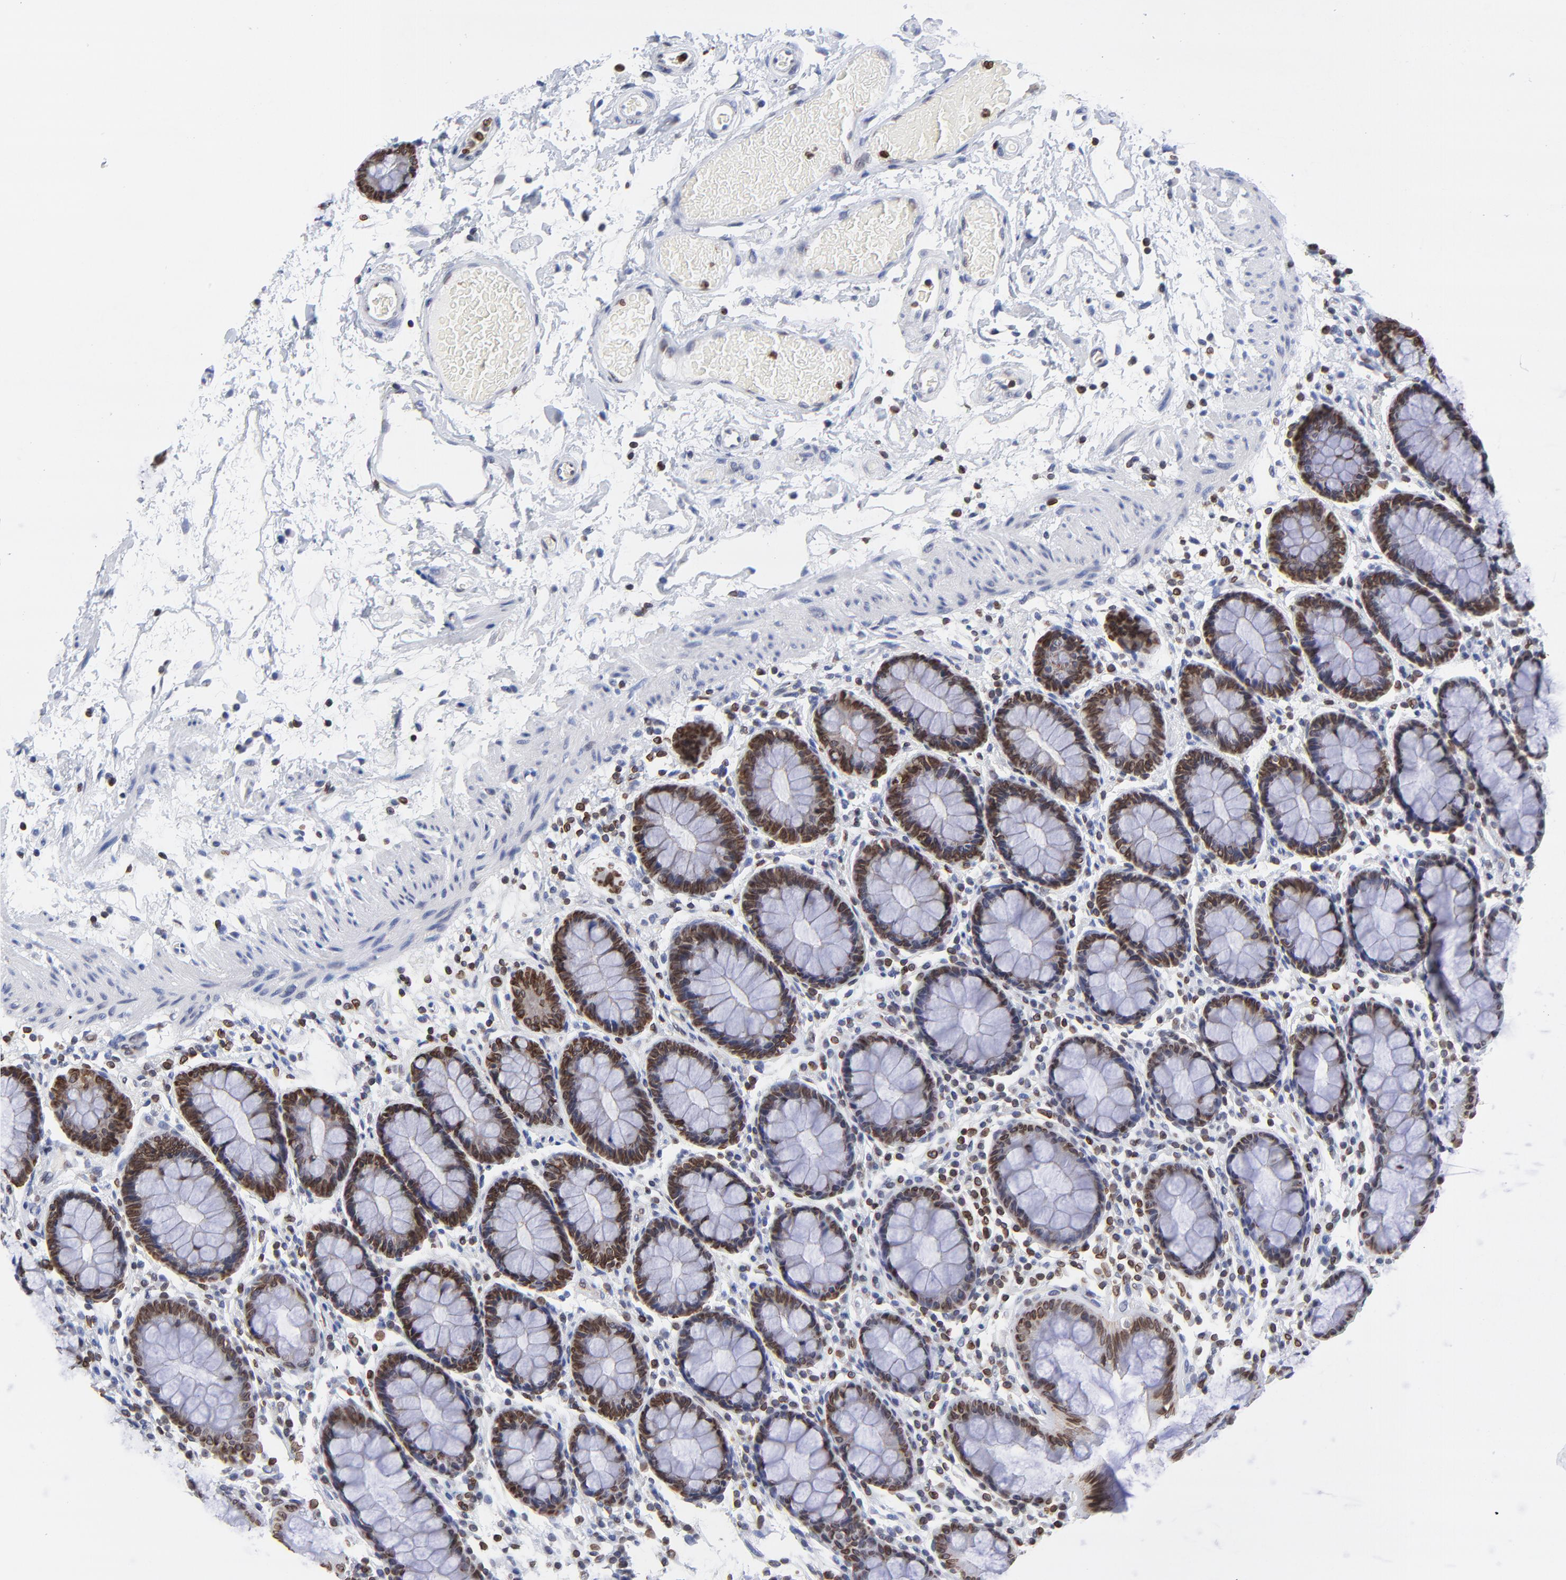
{"staining": {"intensity": "strong", "quantity": ">75%", "location": "cytoplasmic/membranous,nuclear"}, "tissue": "rectum", "cell_type": "Glandular cells", "image_type": "normal", "snomed": [{"axis": "morphology", "description": "Normal tissue, NOS"}, {"axis": "topography", "description": "Rectum"}], "caption": "Immunohistochemical staining of unremarkable human rectum exhibits >75% levels of strong cytoplasmic/membranous,nuclear protein positivity in about >75% of glandular cells.", "gene": "THAP7", "patient": {"sex": "male", "age": 92}}